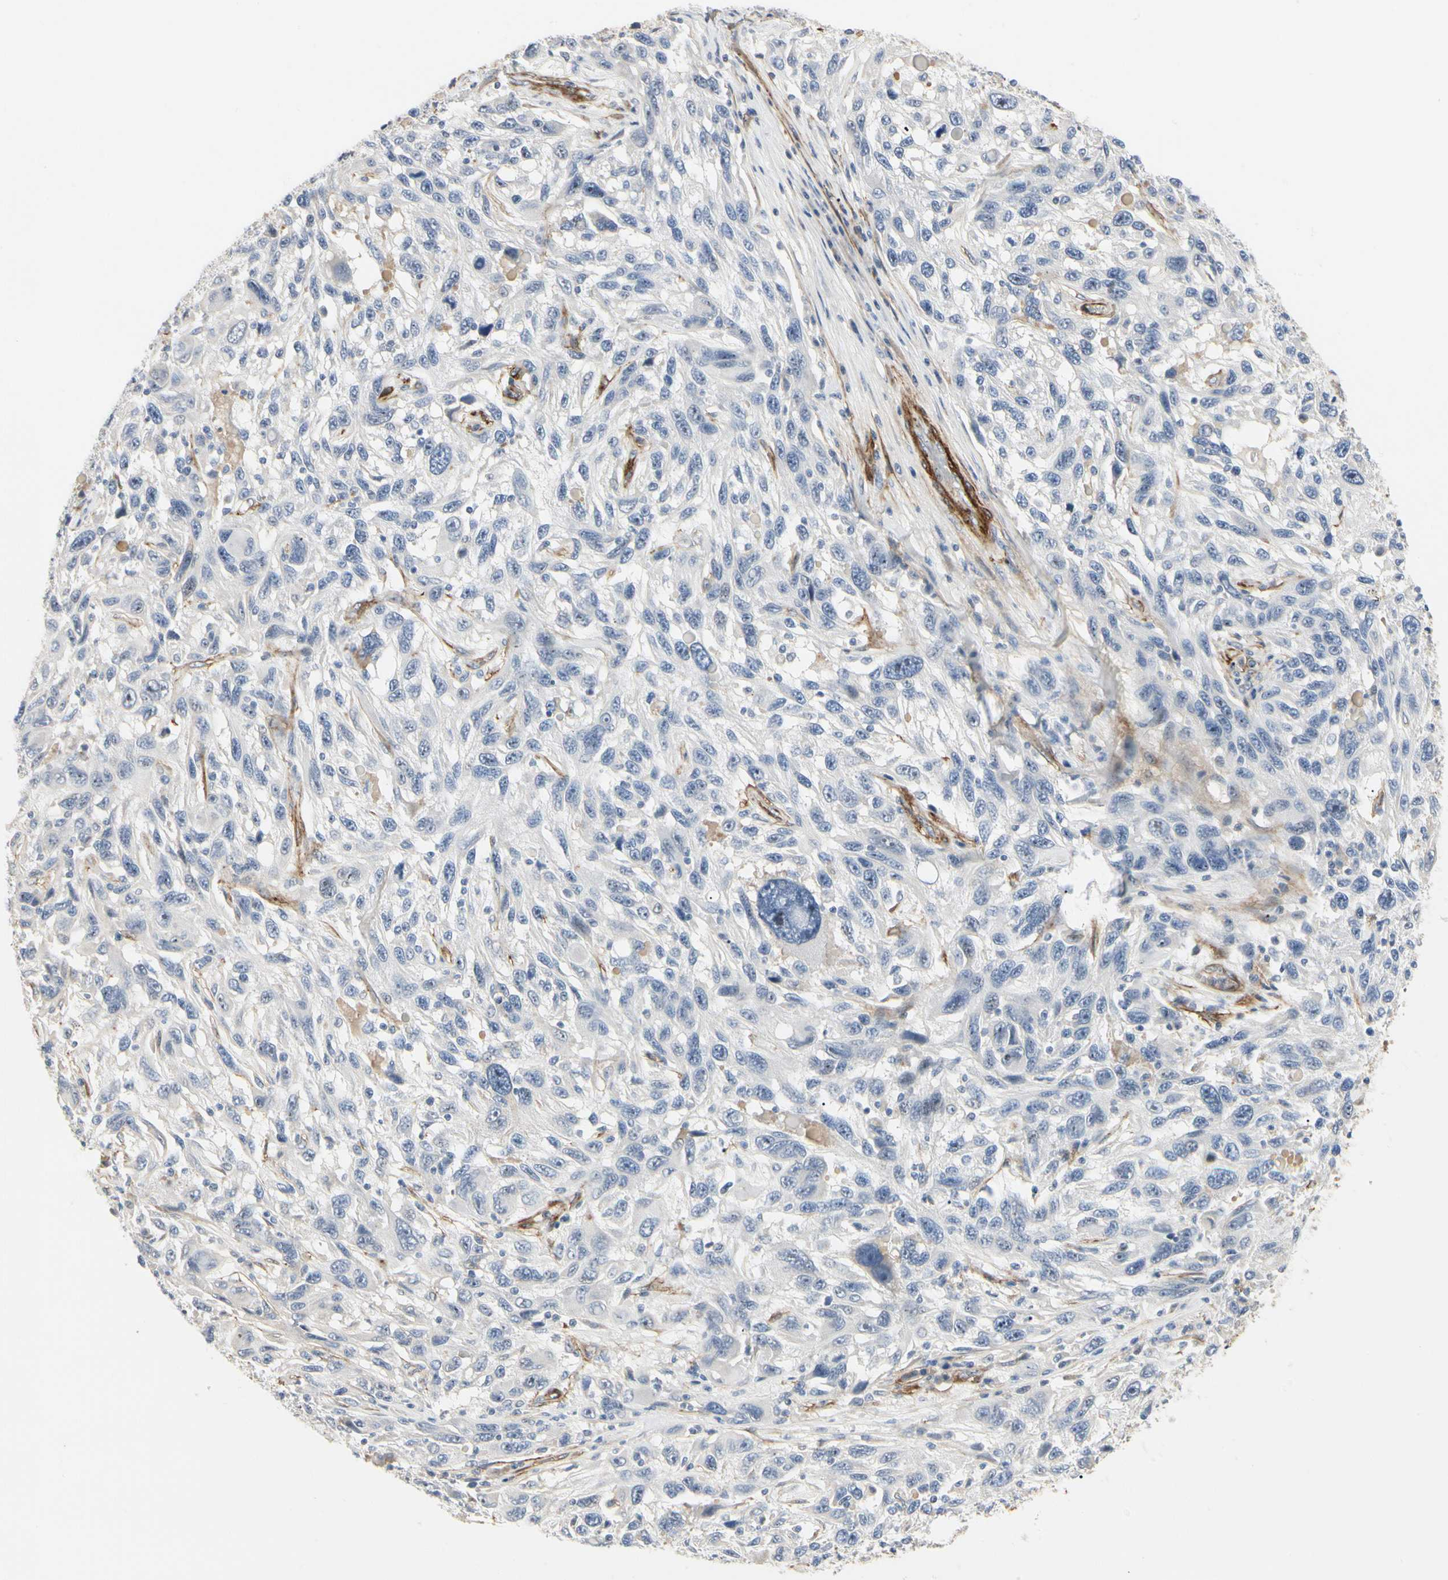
{"staining": {"intensity": "negative", "quantity": "none", "location": "none"}, "tissue": "melanoma", "cell_type": "Tumor cells", "image_type": "cancer", "snomed": [{"axis": "morphology", "description": "Malignant melanoma, NOS"}, {"axis": "topography", "description": "Skin"}], "caption": "Histopathology image shows no significant protein positivity in tumor cells of melanoma.", "gene": "GGT5", "patient": {"sex": "male", "age": 53}}